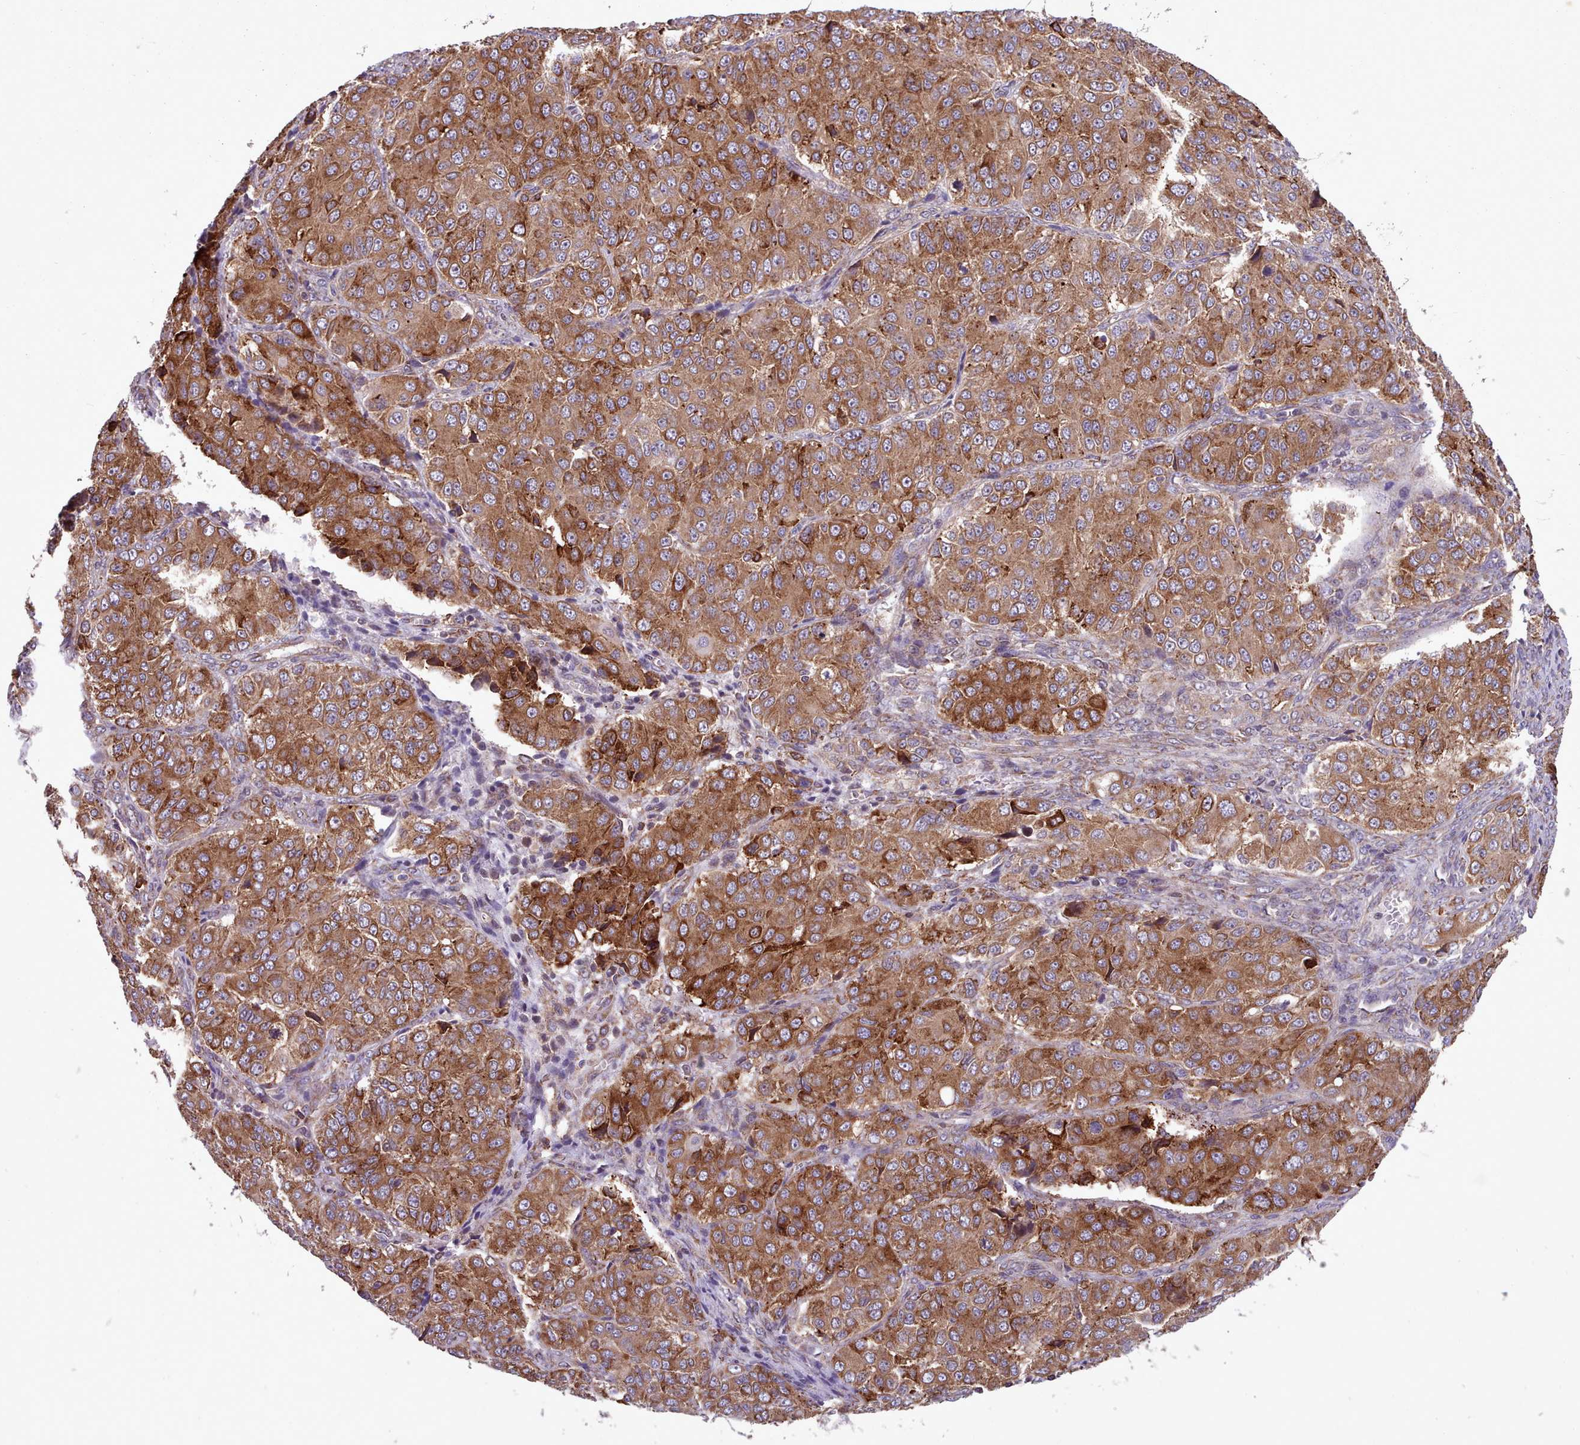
{"staining": {"intensity": "strong", "quantity": ">75%", "location": "cytoplasmic/membranous"}, "tissue": "ovarian cancer", "cell_type": "Tumor cells", "image_type": "cancer", "snomed": [{"axis": "morphology", "description": "Carcinoma, endometroid"}, {"axis": "topography", "description": "Ovary"}], "caption": "This is an image of IHC staining of endometroid carcinoma (ovarian), which shows strong positivity in the cytoplasmic/membranous of tumor cells.", "gene": "TTLL3", "patient": {"sex": "female", "age": 51}}